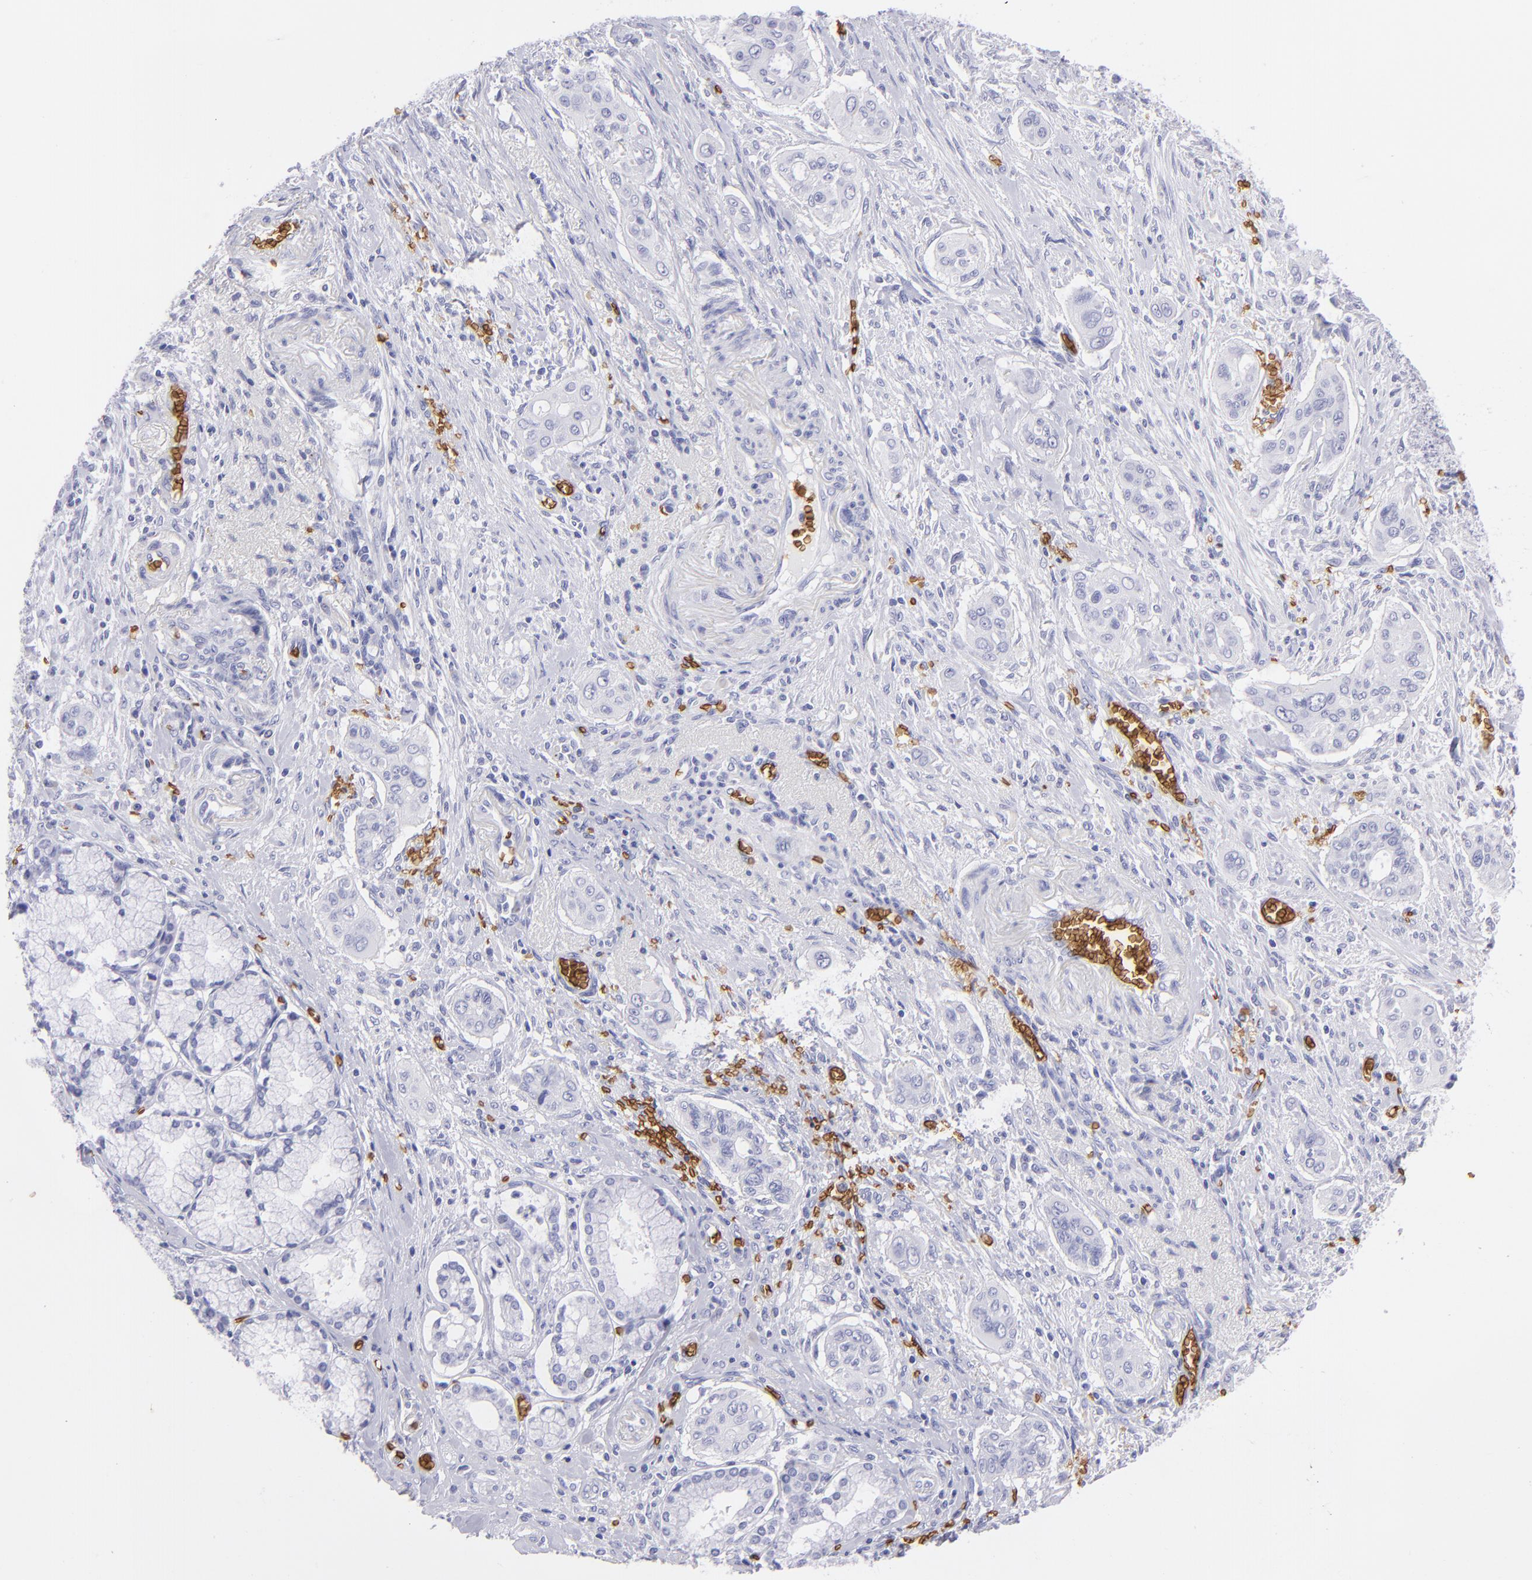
{"staining": {"intensity": "negative", "quantity": "none", "location": "none"}, "tissue": "pancreatic cancer", "cell_type": "Tumor cells", "image_type": "cancer", "snomed": [{"axis": "morphology", "description": "Adenocarcinoma, NOS"}, {"axis": "topography", "description": "Pancreas"}], "caption": "A high-resolution histopathology image shows immunohistochemistry staining of pancreatic cancer, which reveals no significant positivity in tumor cells.", "gene": "GYPA", "patient": {"sex": "male", "age": 77}}